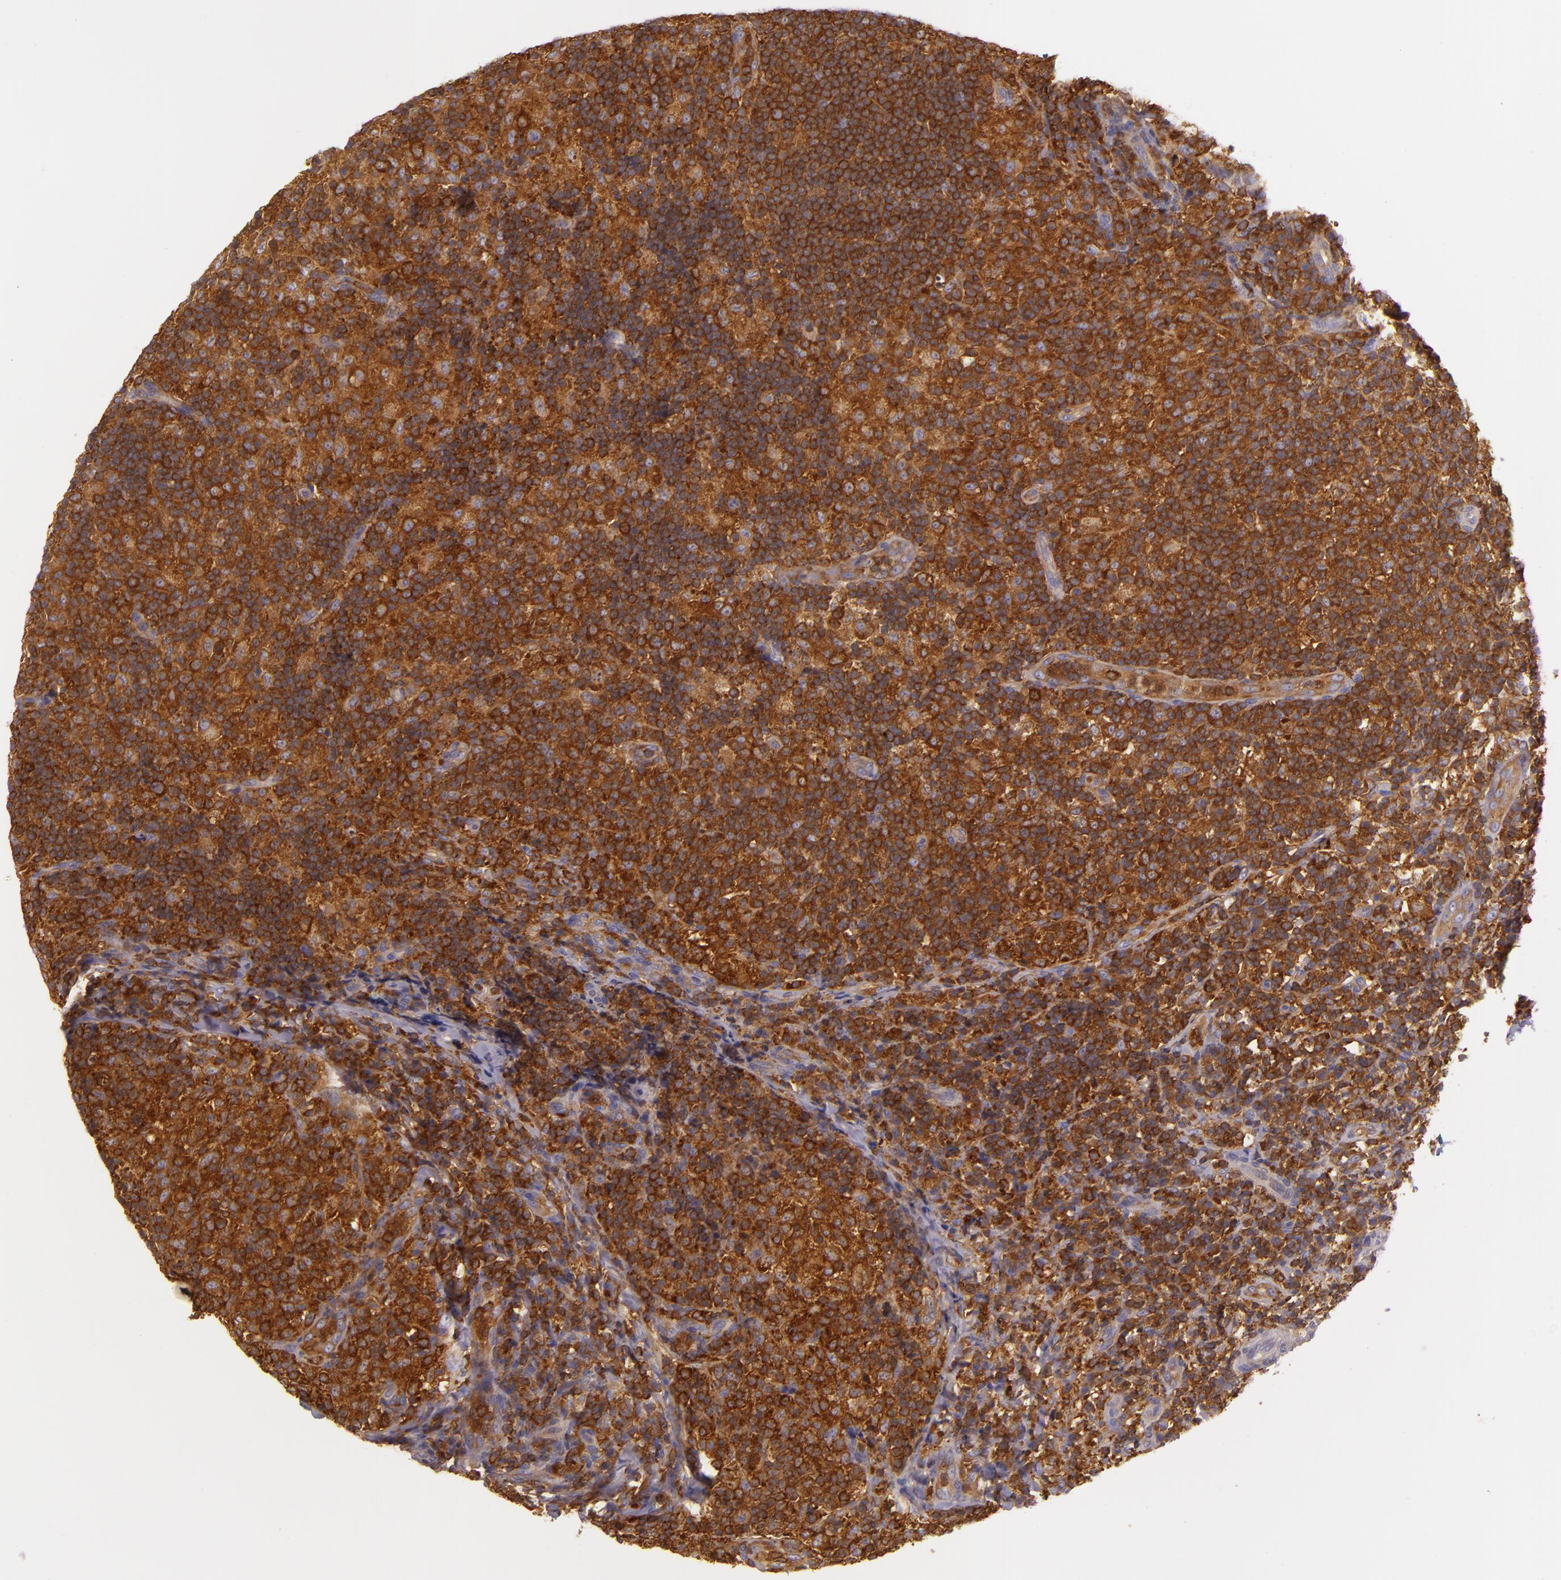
{"staining": {"intensity": "strong", "quantity": ">75%", "location": "cytoplasmic/membranous"}, "tissue": "lymph node", "cell_type": "Germinal center cells", "image_type": "normal", "snomed": [{"axis": "morphology", "description": "Normal tissue, NOS"}, {"axis": "morphology", "description": "Inflammation, NOS"}, {"axis": "topography", "description": "Lymph node"}], "caption": "Unremarkable lymph node shows strong cytoplasmic/membranous positivity in approximately >75% of germinal center cells.", "gene": "TLN1", "patient": {"sex": "male", "age": 46}}